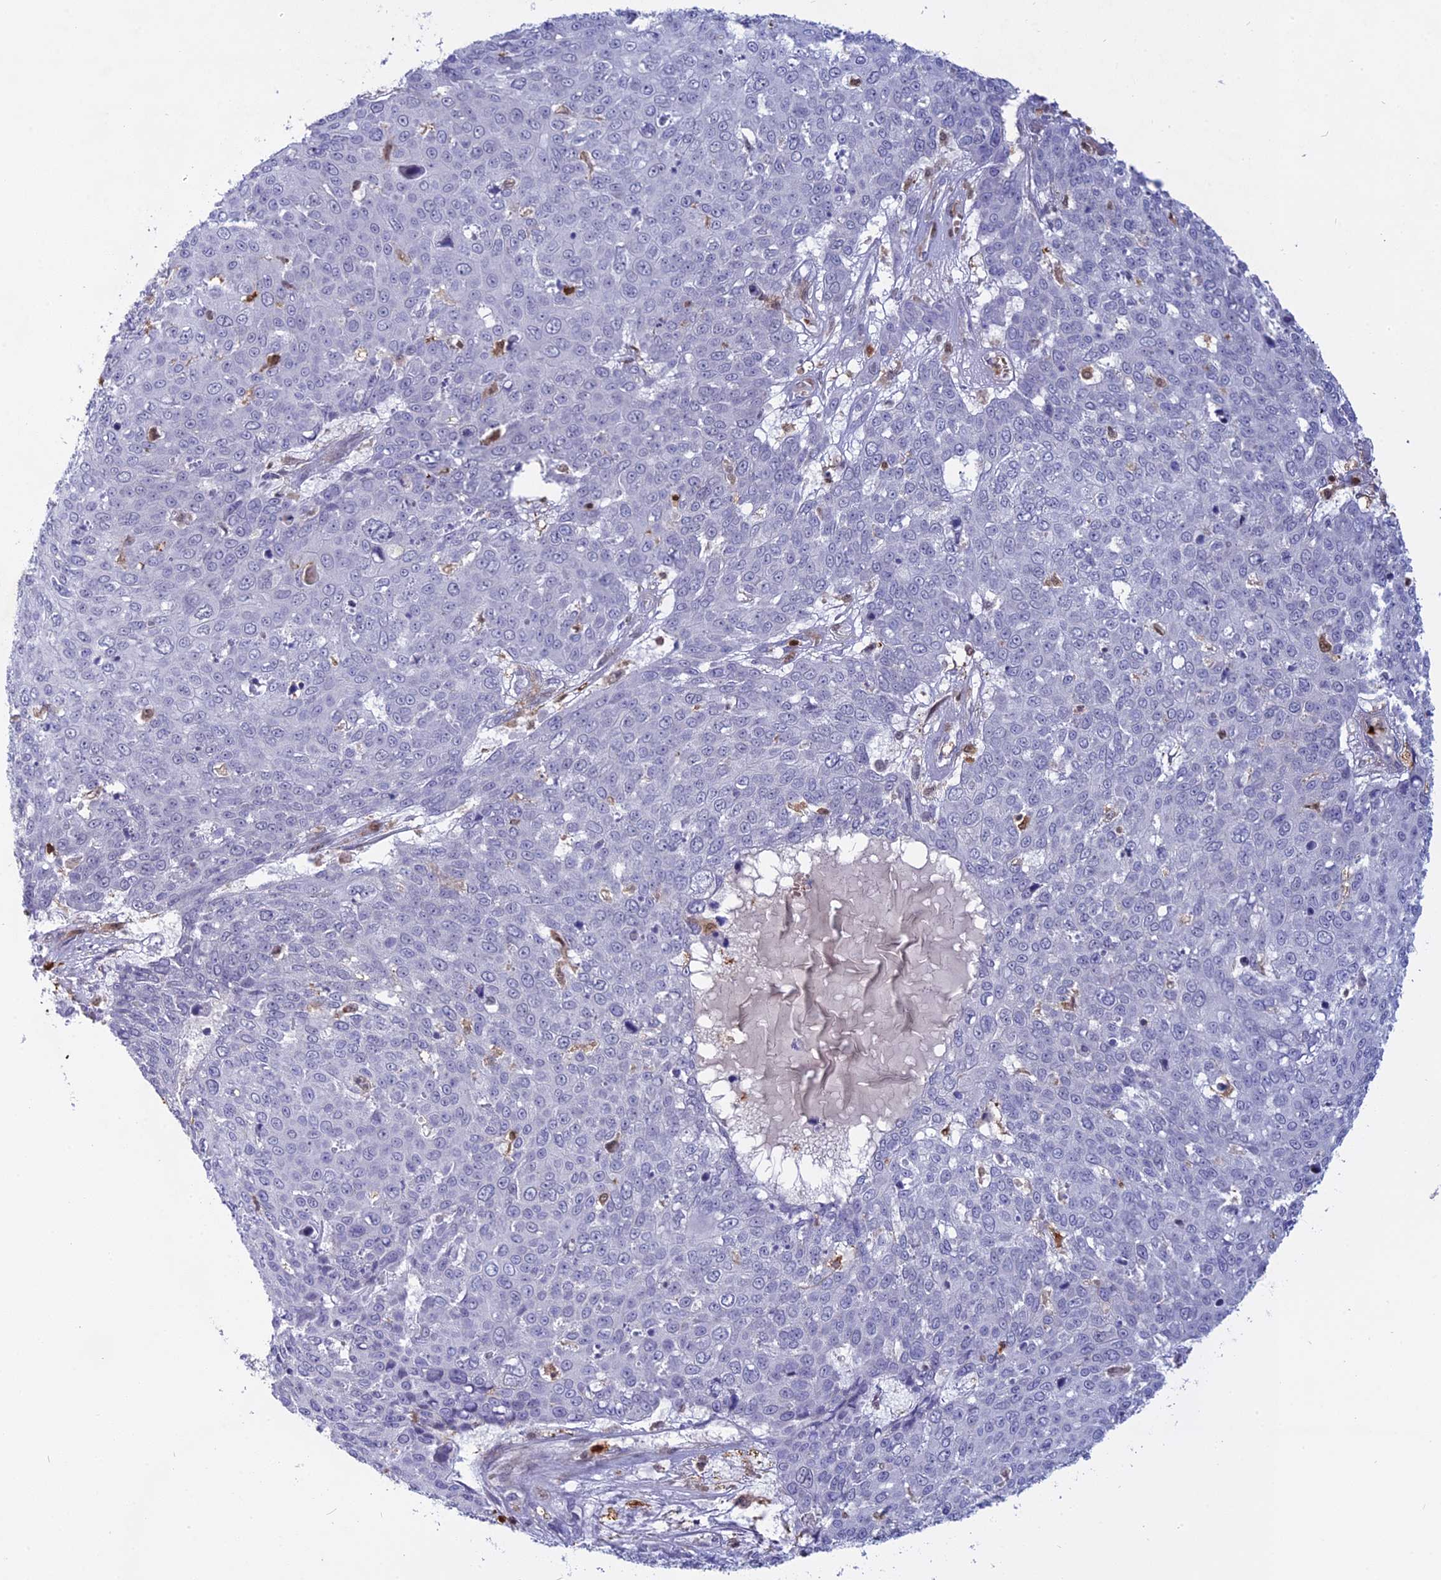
{"staining": {"intensity": "negative", "quantity": "none", "location": "none"}, "tissue": "skin cancer", "cell_type": "Tumor cells", "image_type": "cancer", "snomed": [{"axis": "morphology", "description": "Squamous cell carcinoma, NOS"}, {"axis": "topography", "description": "Skin"}], "caption": "Tumor cells show no significant staining in skin cancer (squamous cell carcinoma).", "gene": "PGBD4", "patient": {"sex": "male", "age": 71}}